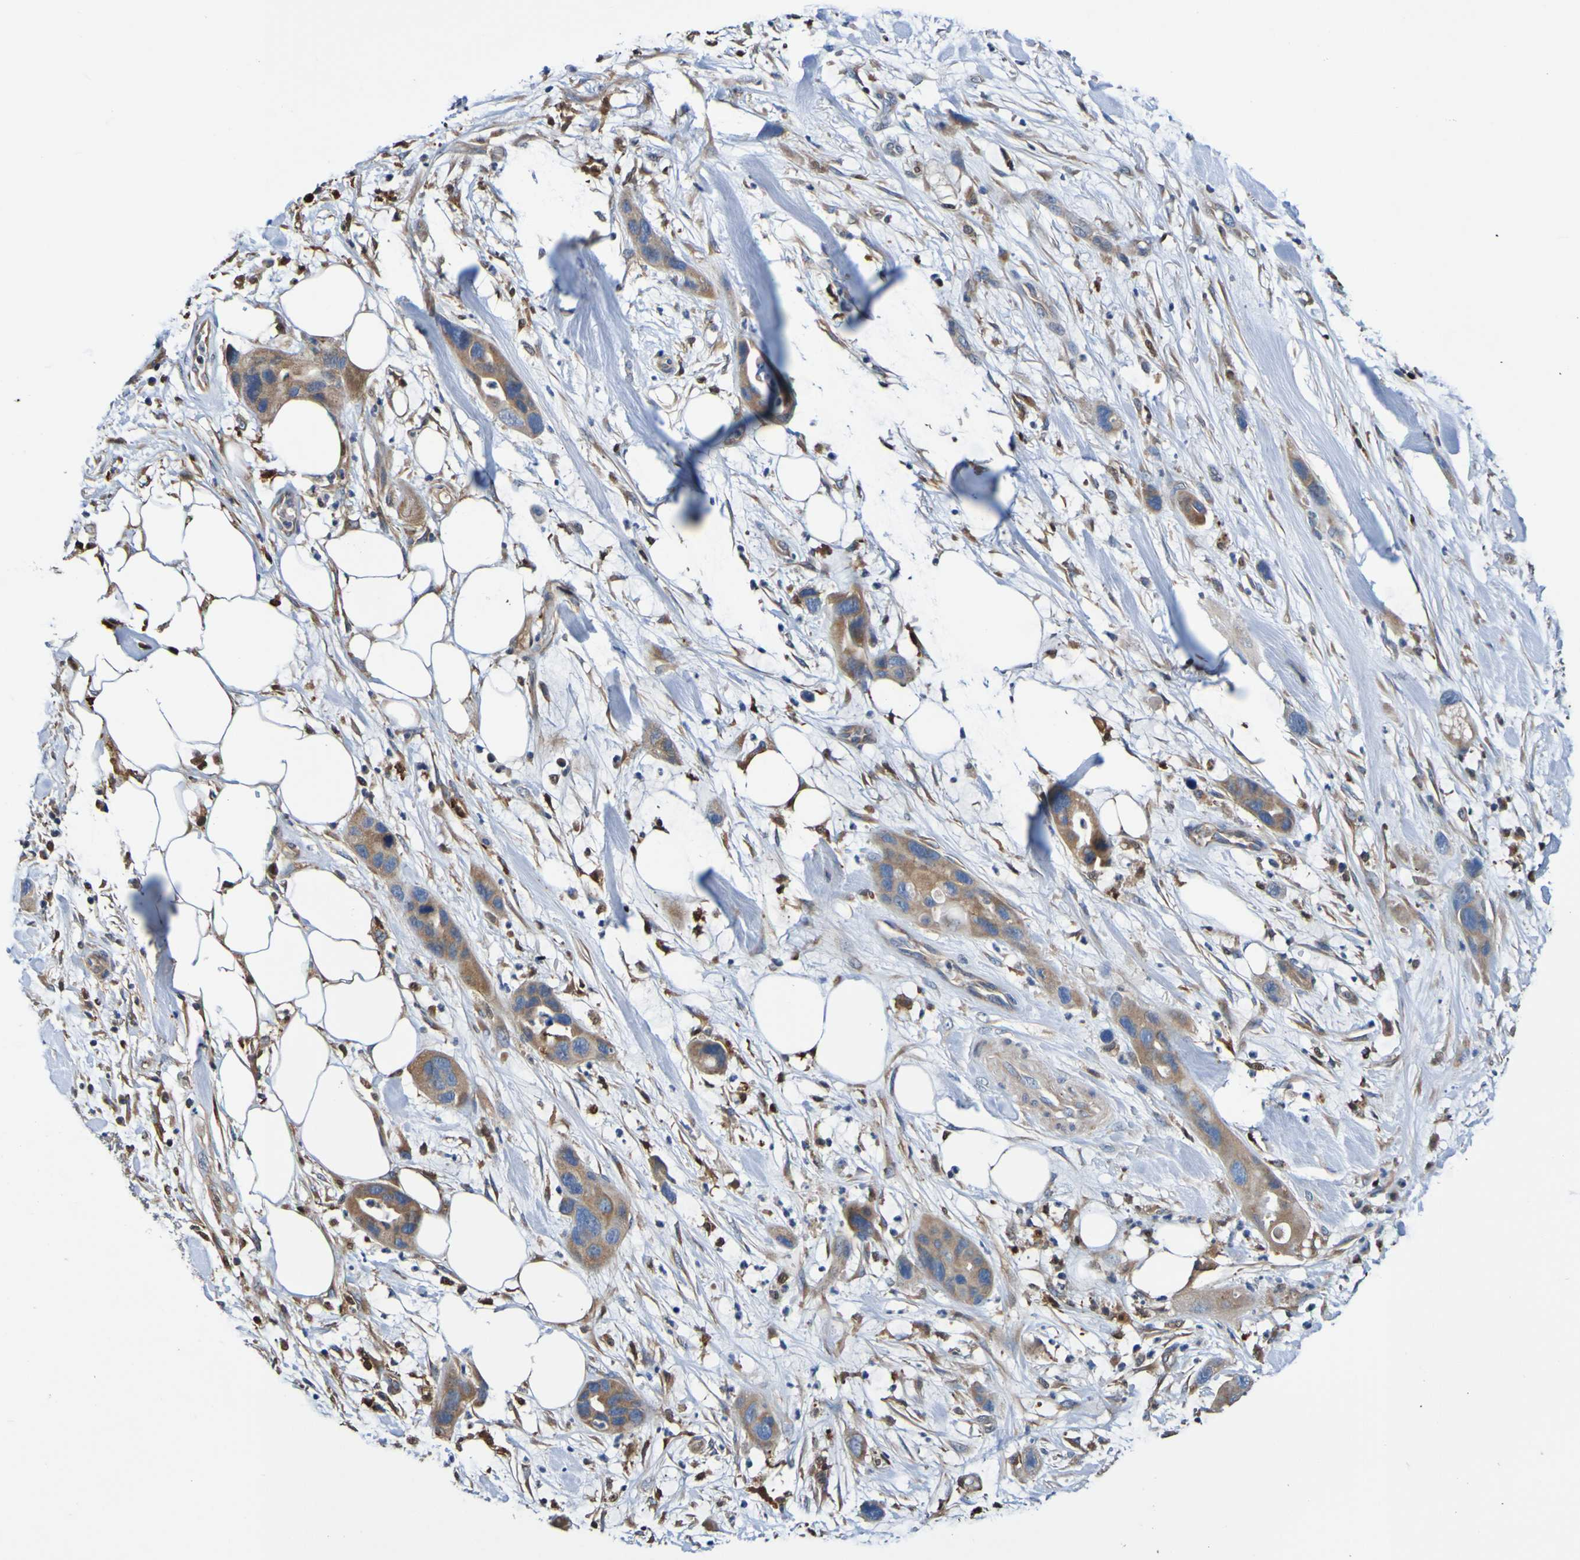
{"staining": {"intensity": "moderate", "quantity": ">75%", "location": "cytoplasmic/membranous"}, "tissue": "pancreatic cancer", "cell_type": "Tumor cells", "image_type": "cancer", "snomed": [{"axis": "morphology", "description": "Adenocarcinoma, NOS"}, {"axis": "topography", "description": "Pancreas"}], "caption": "Immunohistochemical staining of adenocarcinoma (pancreatic) shows medium levels of moderate cytoplasmic/membranous positivity in approximately >75% of tumor cells.", "gene": "METAP2", "patient": {"sex": "female", "age": 71}}